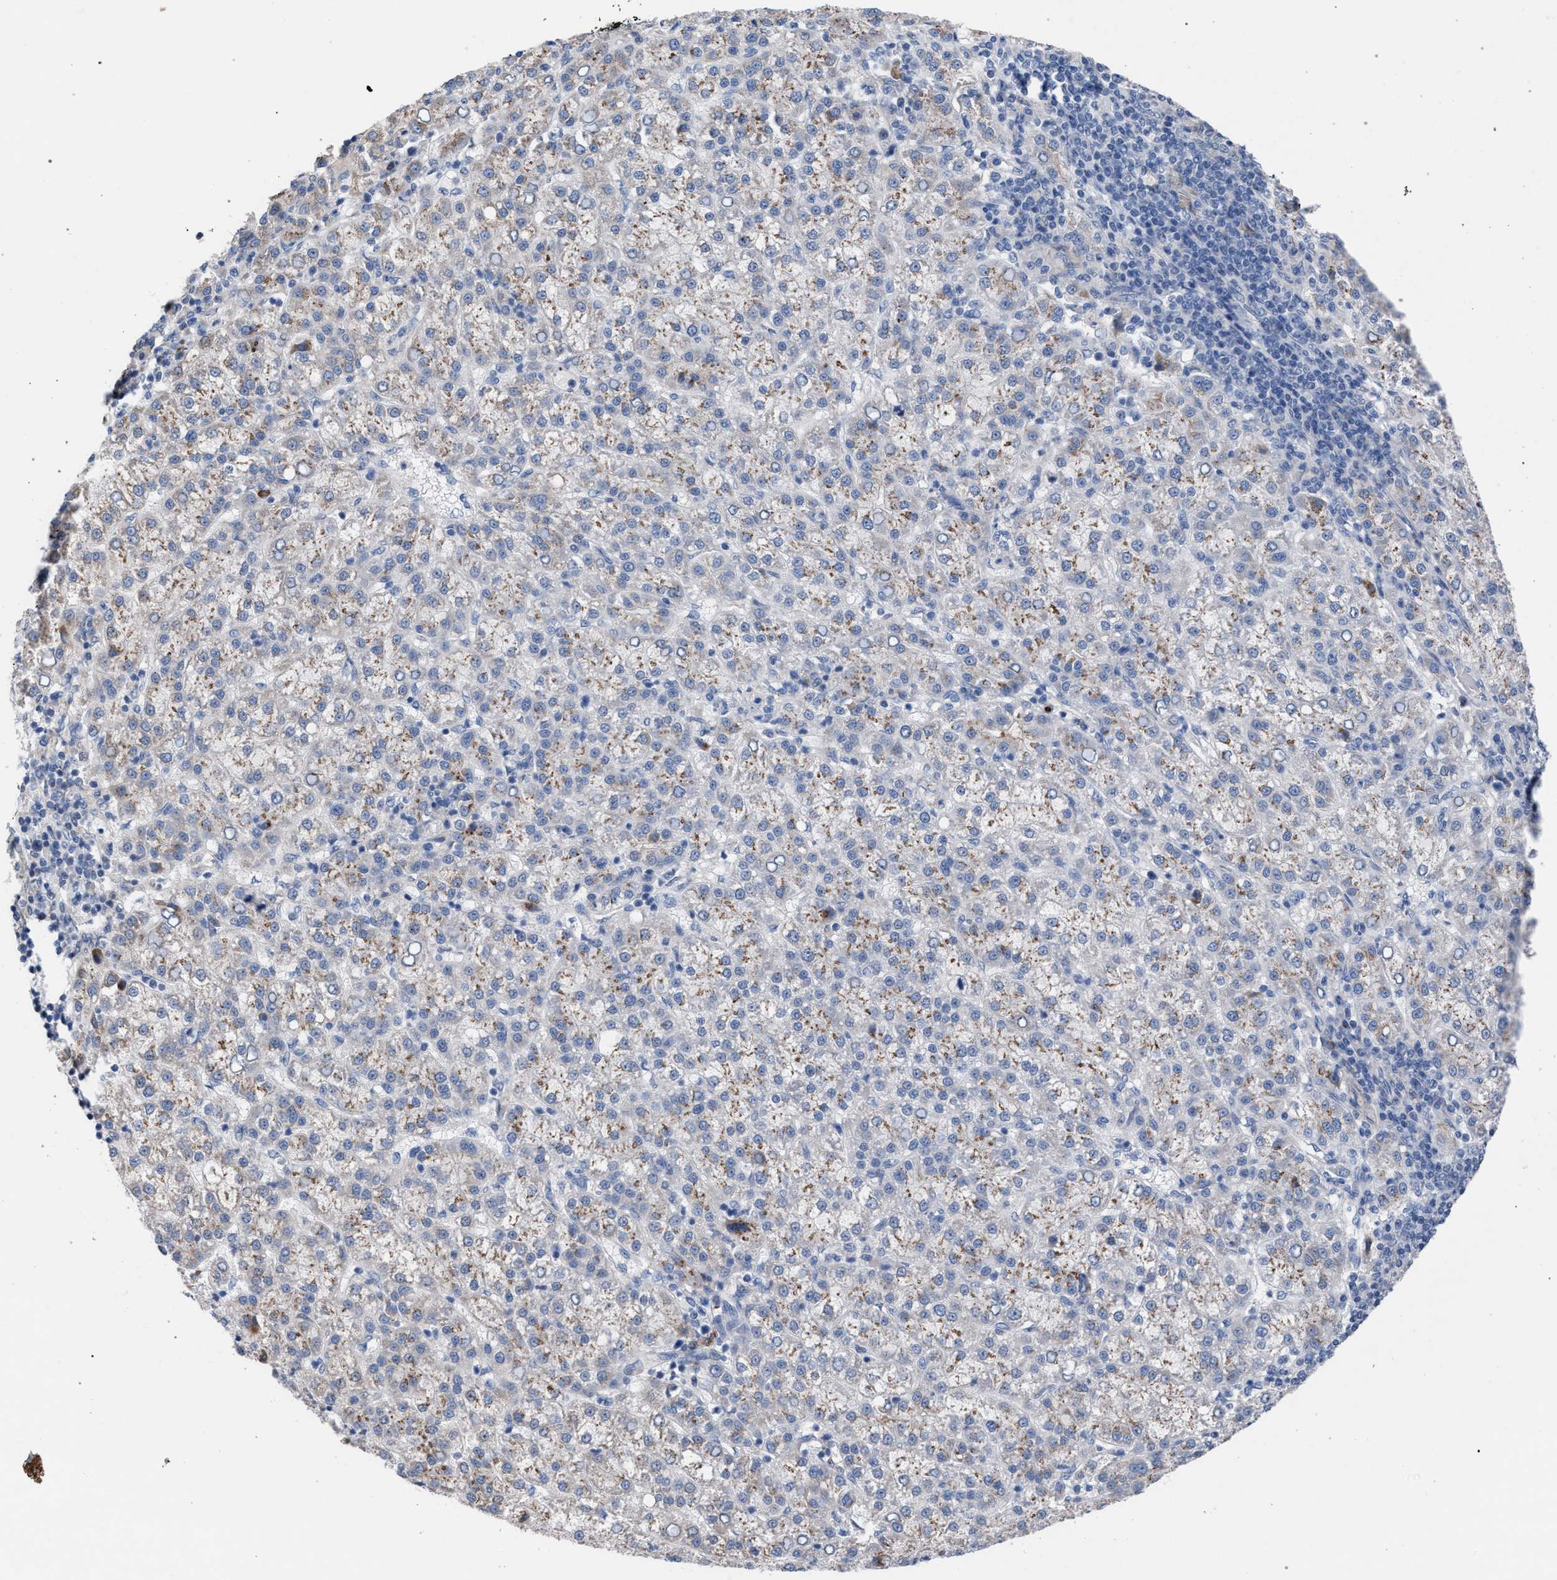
{"staining": {"intensity": "weak", "quantity": ">75%", "location": "cytoplasmic/membranous"}, "tissue": "liver cancer", "cell_type": "Tumor cells", "image_type": "cancer", "snomed": [{"axis": "morphology", "description": "Carcinoma, Hepatocellular, NOS"}, {"axis": "topography", "description": "Liver"}], "caption": "This is a photomicrograph of immunohistochemistry (IHC) staining of liver cancer (hepatocellular carcinoma), which shows weak positivity in the cytoplasmic/membranous of tumor cells.", "gene": "RNF135", "patient": {"sex": "female", "age": 58}}